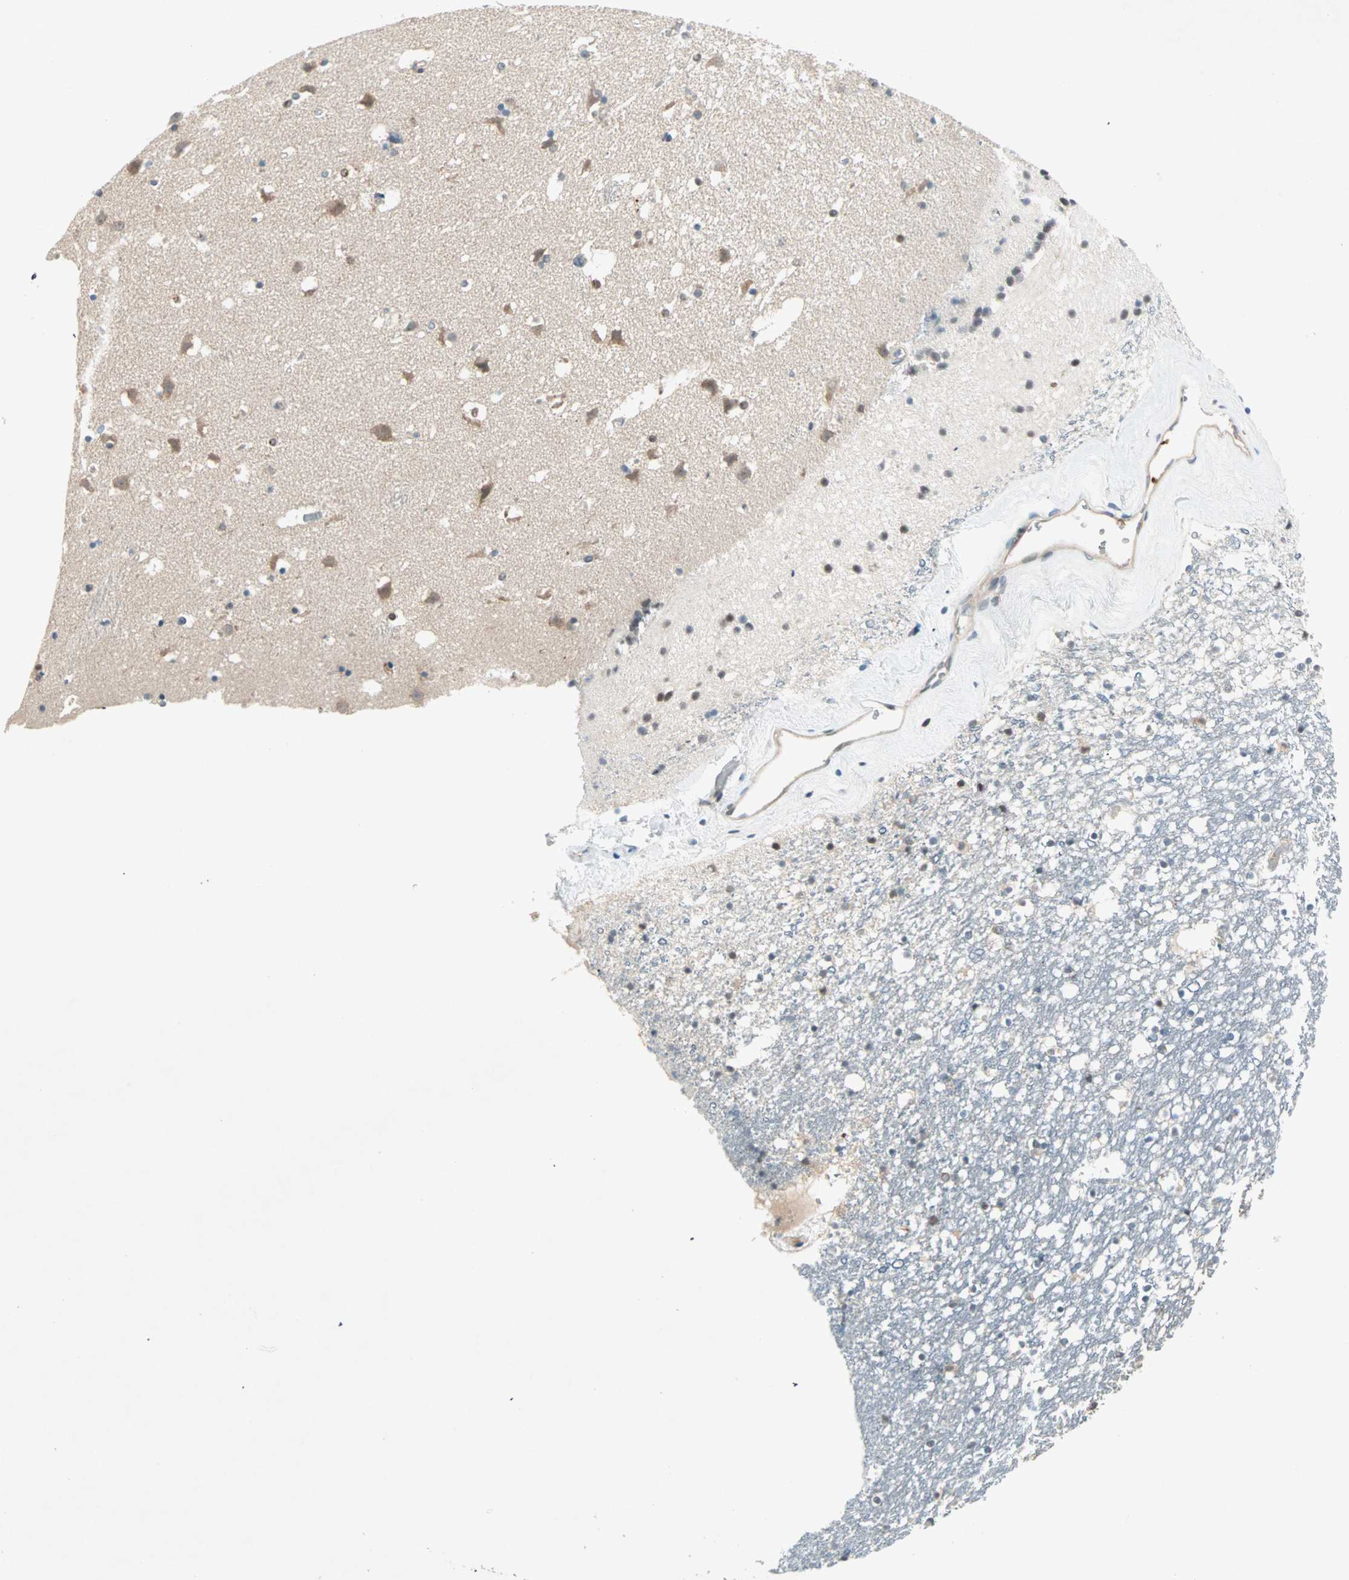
{"staining": {"intensity": "moderate", "quantity": "25%-75%", "location": "cytoplasmic/membranous,nuclear"}, "tissue": "caudate", "cell_type": "Glial cells", "image_type": "normal", "snomed": [{"axis": "morphology", "description": "Normal tissue, NOS"}, {"axis": "topography", "description": "Lateral ventricle wall"}], "caption": "Protein staining by immunohistochemistry displays moderate cytoplasmic/membranous,nuclear positivity in approximately 25%-75% of glial cells in unremarkable caudate.", "gene": "TEC", "patient": {"sex": "male", "age": 45}}